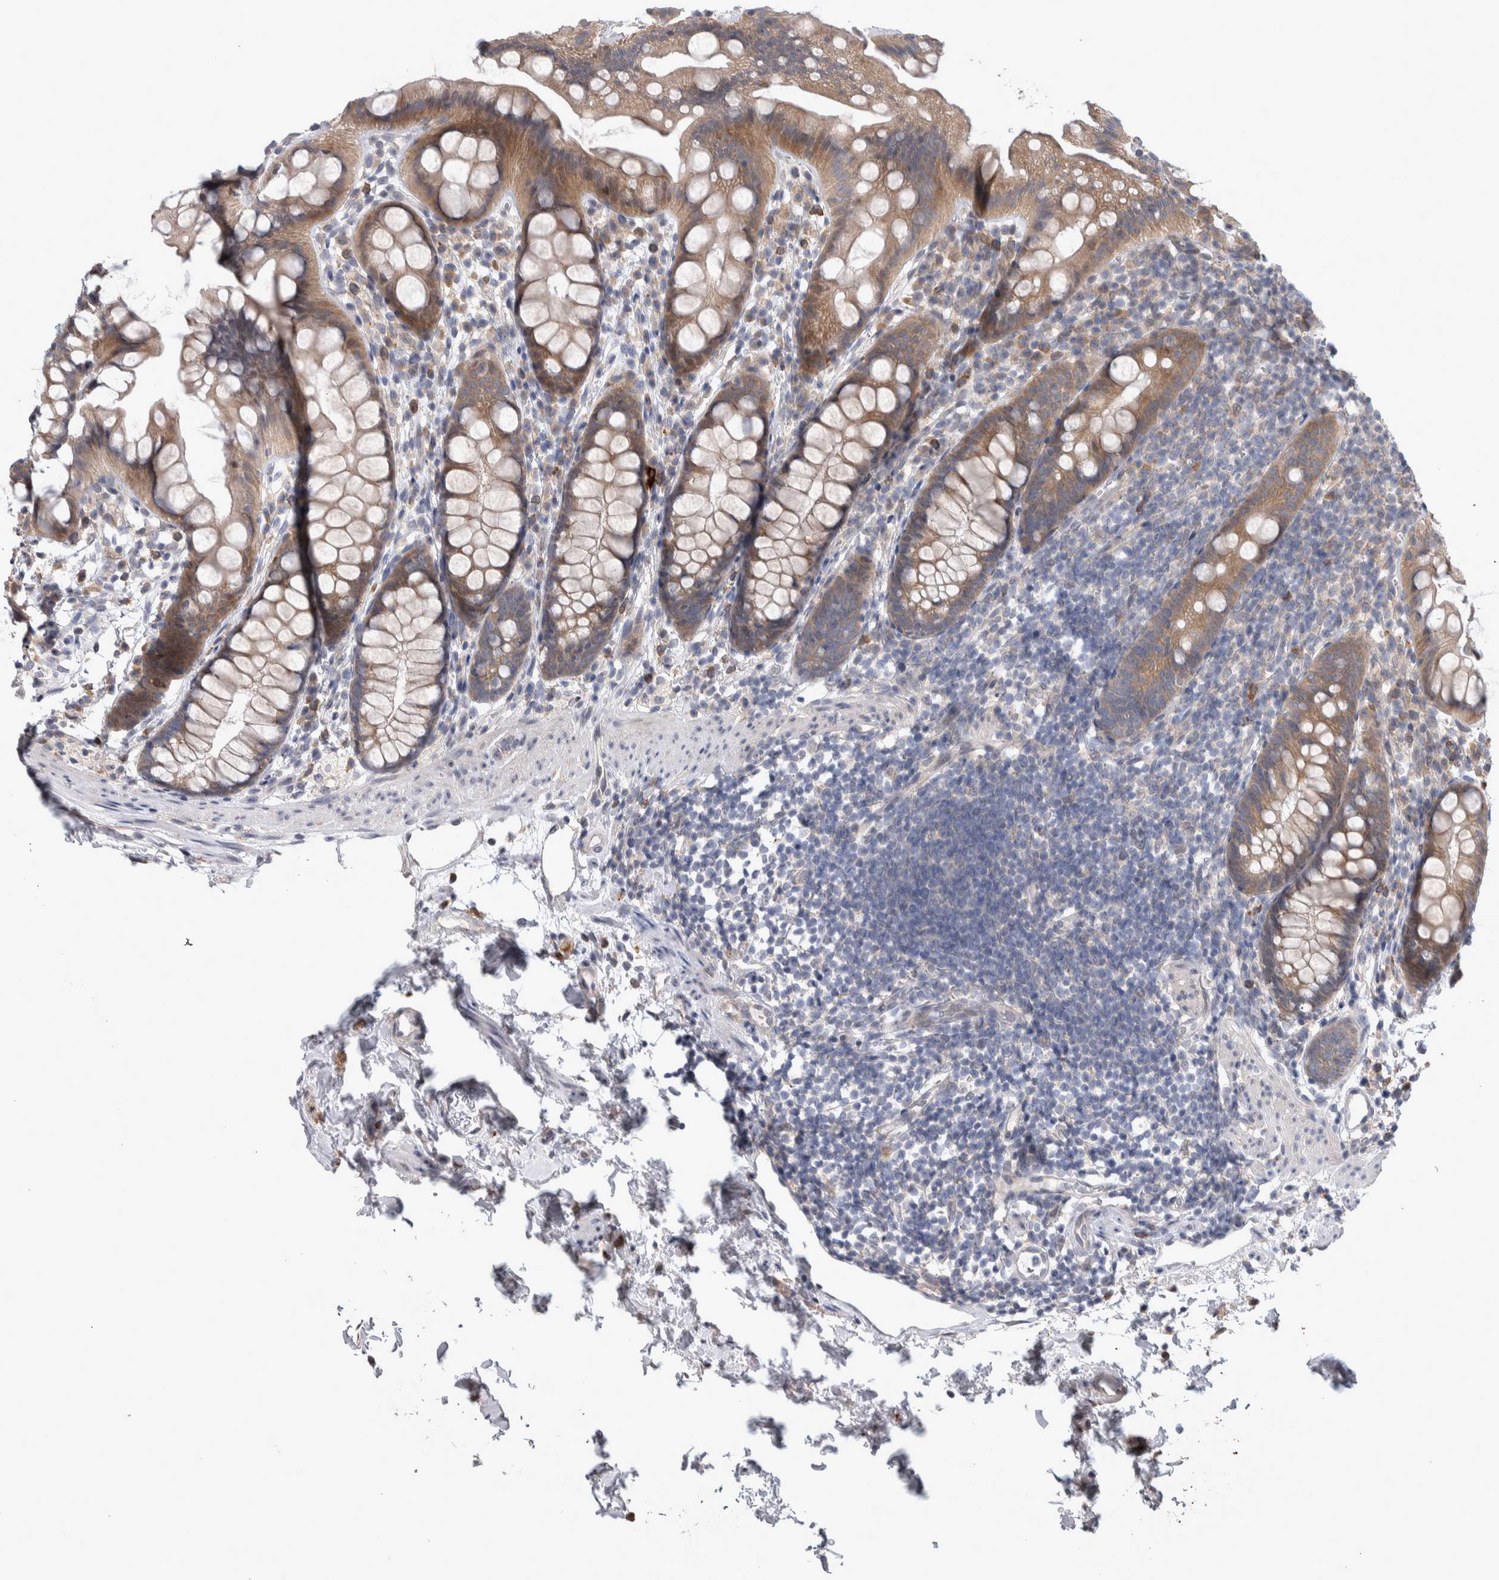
{"staining": {"intensity": "moderate", "quantity": "25%-75%", "location": "cytoplasmic/membranous"}, "tissue": "rectum", "cell_type": "Glandular cells", "image_type": "normal", "snomed": [{"axis": "morphology", "description": "Normal tissue, NOS"}, {"axis": "topography", "description": "Rectum"}], "caption": "Protein expression analysis of normal rectum displays moderate cytoplasmic/membranous staining in about 25%-75% of glandular cells.", "gene": "IBTK", "patient": {"sex": "female", "age": 65}}